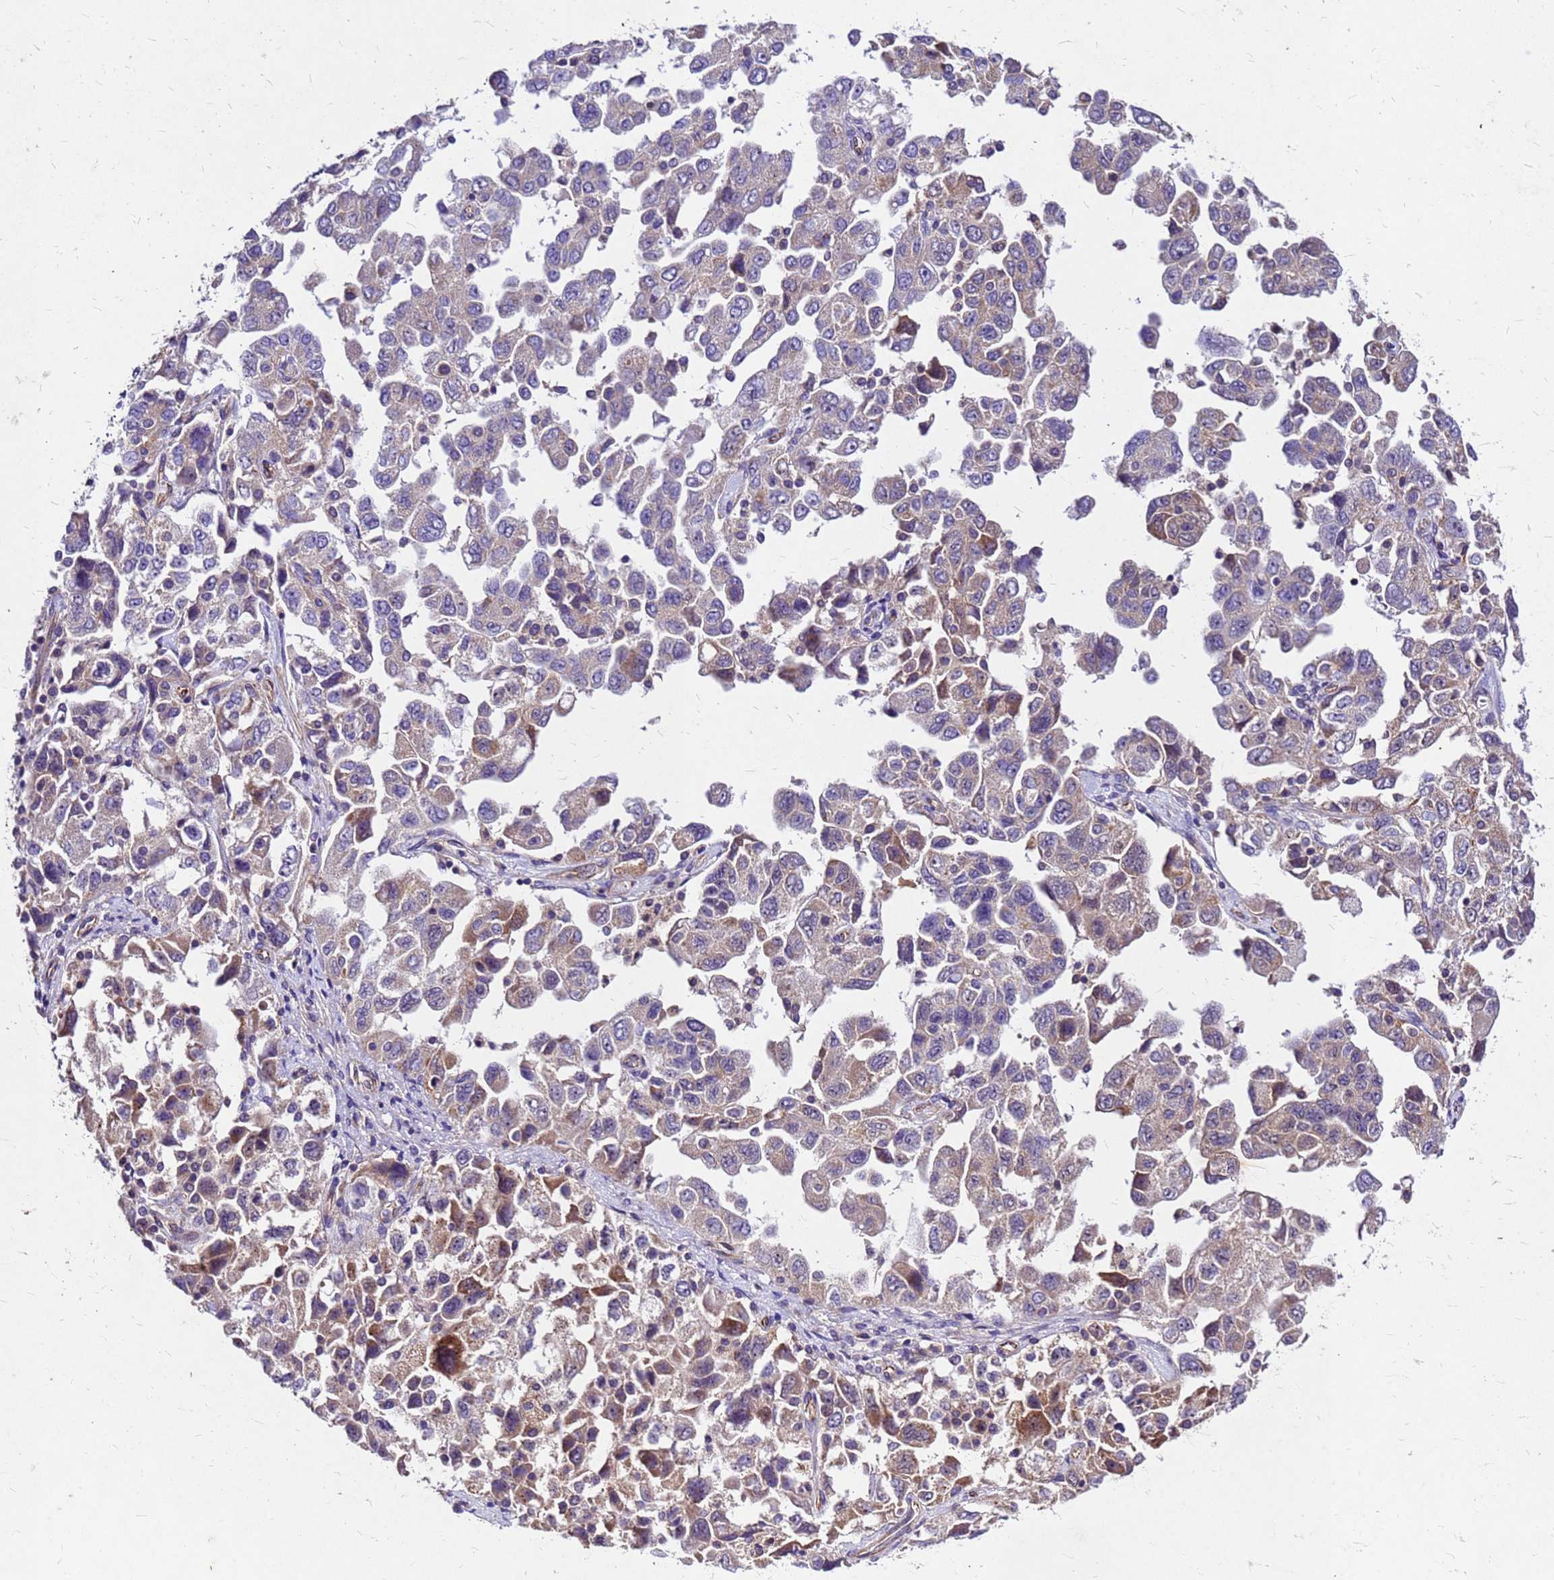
{"staining": {"intensity": "moderate", "quantity": "25%-75%", "location": "cytoplasmic/membranous"}, "tissue": "ovarian cancer", "cell_type": "Tumor cells", "image_type": "cancer", "snomed": [{"axis": "morphology", "description": "Carcinoma, NOS"}, {"axis": "morphology", "description": "Cystadenocarcinoma, serous, NOS"}, {"axis": "topography", "description": "Ovary"}], "caption": "Protein expression analysis of carcinoma (ovarian) exhibits moderate cytoplasmic/membranous expression in about 25%-75% of tumor cells.", "gene": "DUSP23", "patient": {"sex": "female", "age": 69}}